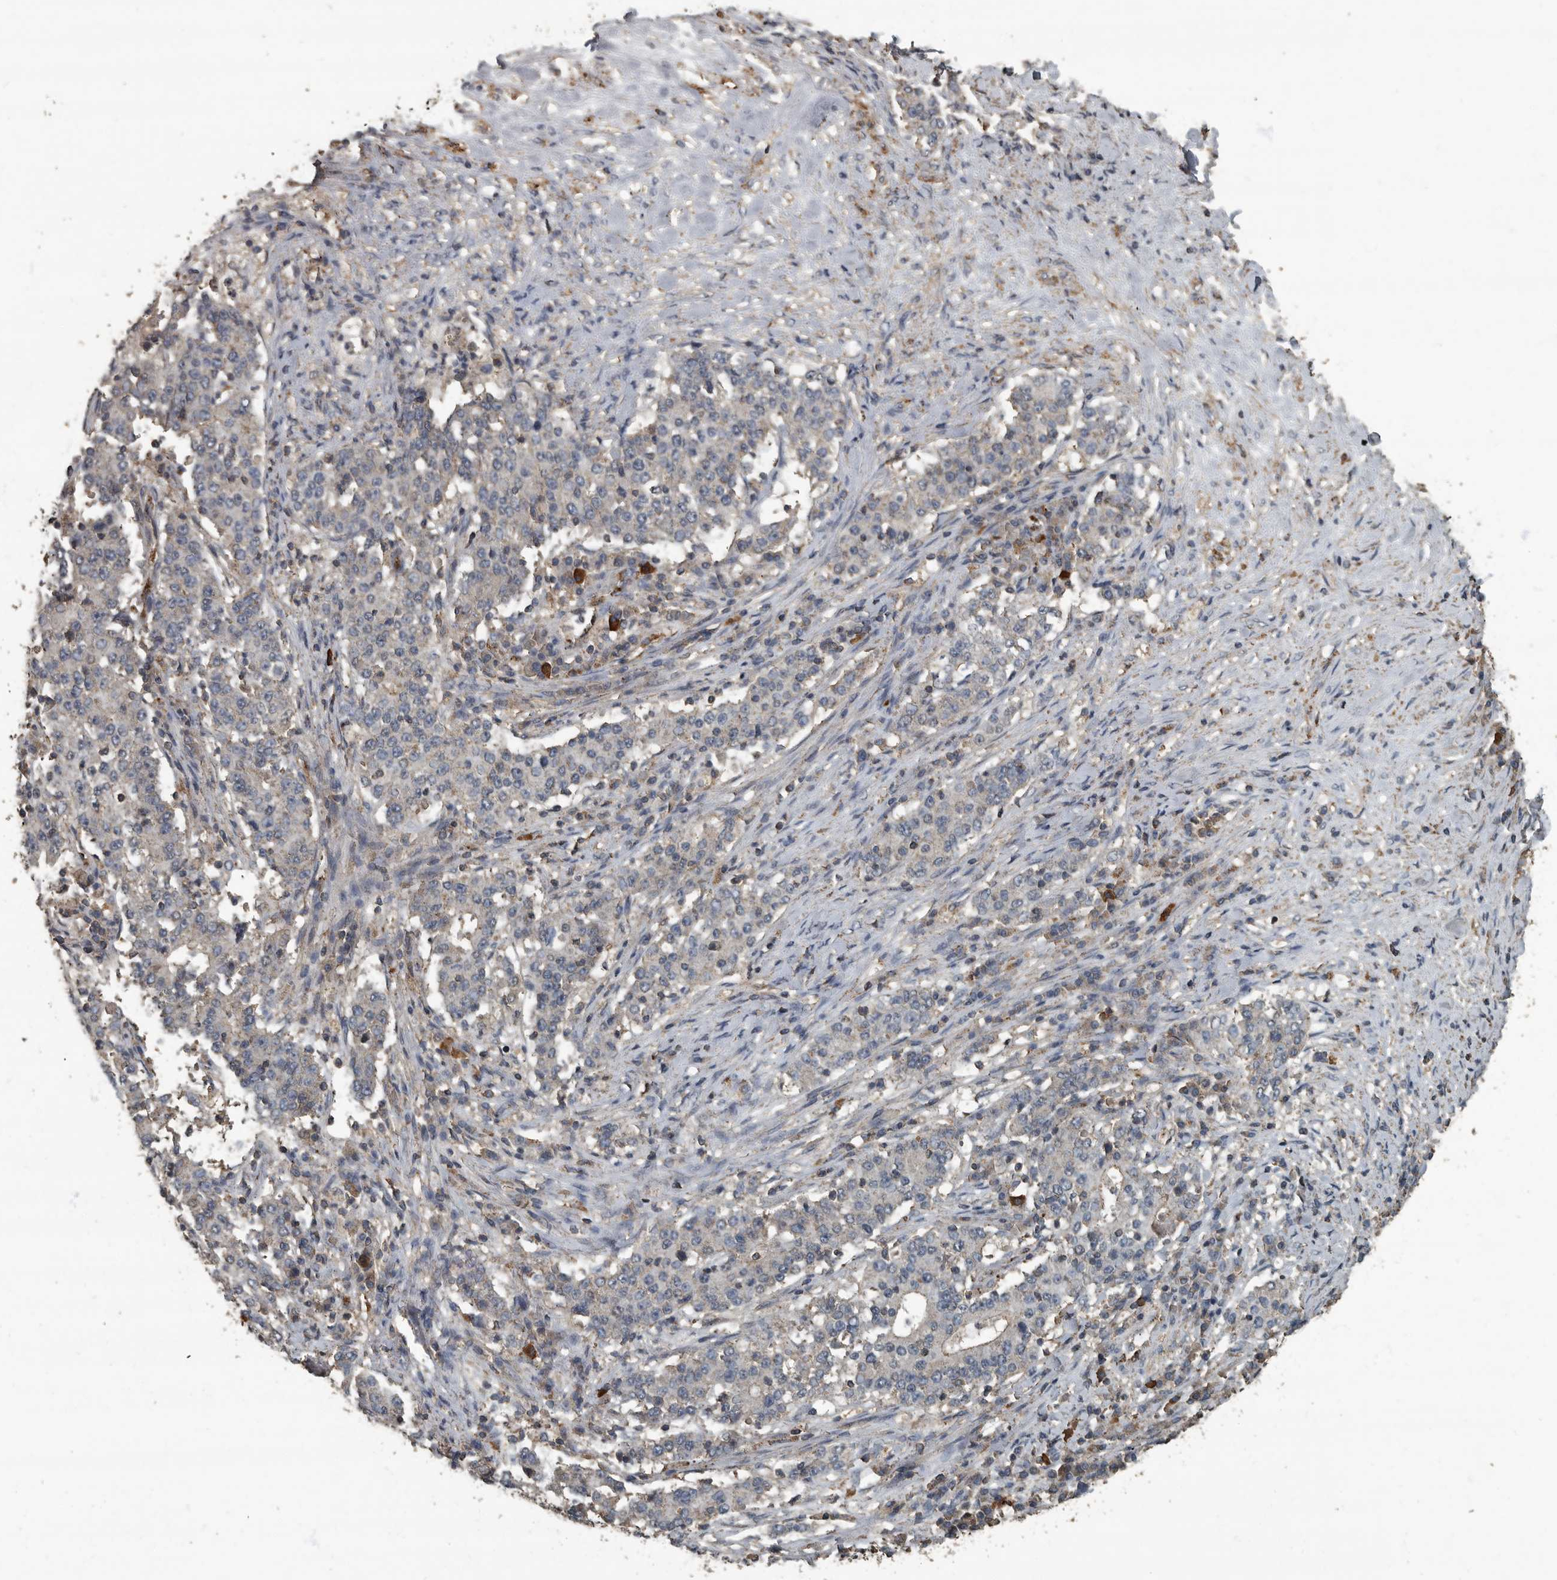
{"staining": {"intensity": "negative", "quantity": "none", "location": "none"}, "tissue": "stomach cancer", "cell_type": "Tumor cells", "image_type": "cancer", "snomed": [{"axis": "morphology", "description": "Adenocarcinoma, NOS"}, {"axis": "topography", "description": "Stomach"}], "caption": "Immunohistochemistry (IHC) of human stomach adenocarcinoma displays no positivity in tumor cells. (Stains: DAB immunohistochemistry (IHC) with hematoxylin counter stain, Microscopy: brightfield microscopy at high magnification).", "gene": "IL15RA", "patient": {"sex": "male", "age": 59}}